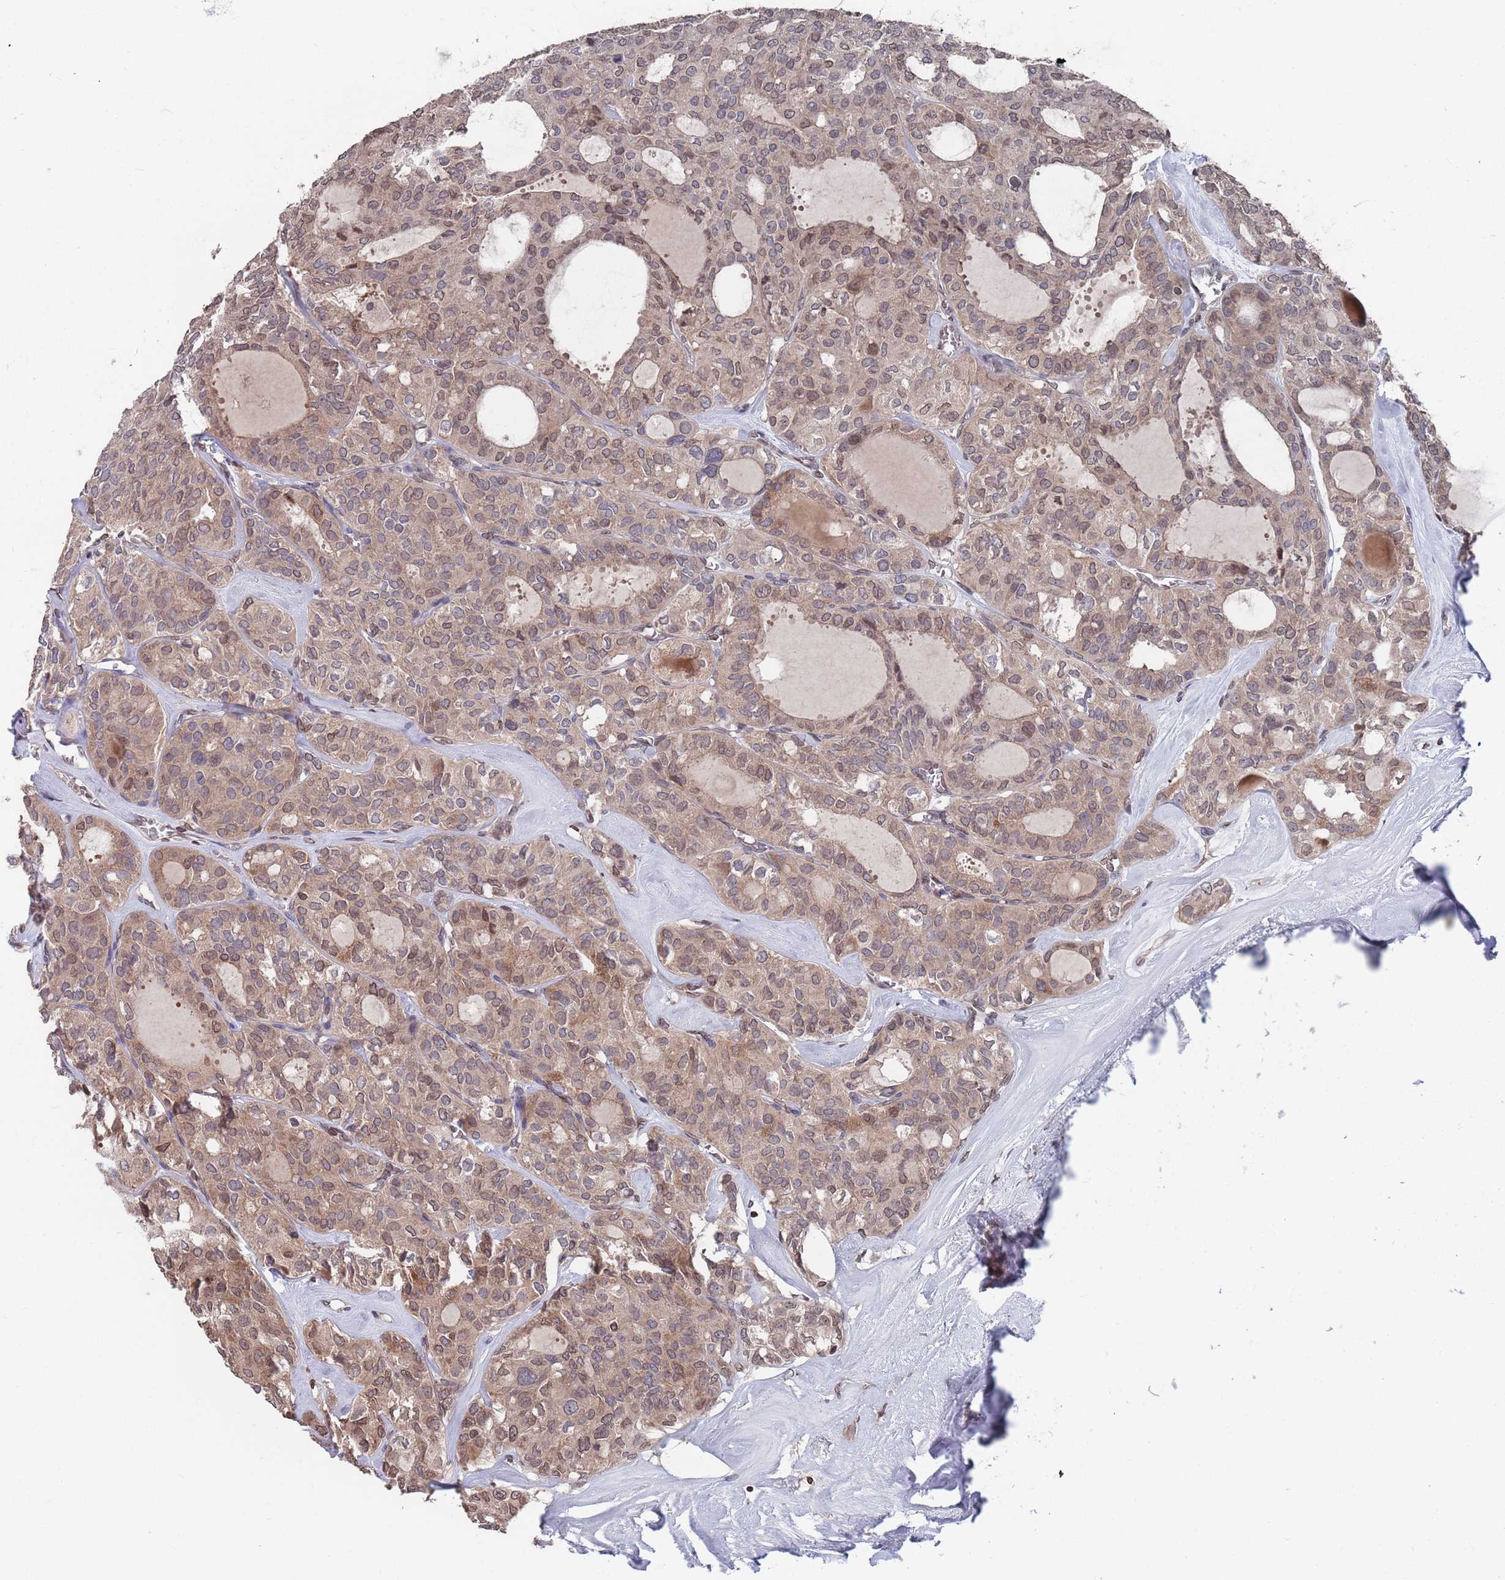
{"staining": {"intensity": "moderate", "quantity": ">75%", "location": "cytoplasmic/membranous,nuclear"}, "tissue": "thyroid cancer", "cell_type": "Tumor cells", "image_type": "cancer", "snomed": [{"axis": "morphology", "description": "Follicular adenoma carcinoma, NOS"}, {"axis": "topography", "description": "Thyroid gland"}], "caption": "IHC (DAB) staining of human thyroid cancer (follicular adenoma carcinoma) shows moderate cytoplasmic/membranous and nuclear protein positivity in about >75% of tumor cells. Using DAB (3,3'-diaminobenzidine) (brown) and hematoxylin (blue) stains, captured at high magnification using brightfield microscopy.", "gene": "SDHAF3", "patient": {"sex": "male", "age": 75}}